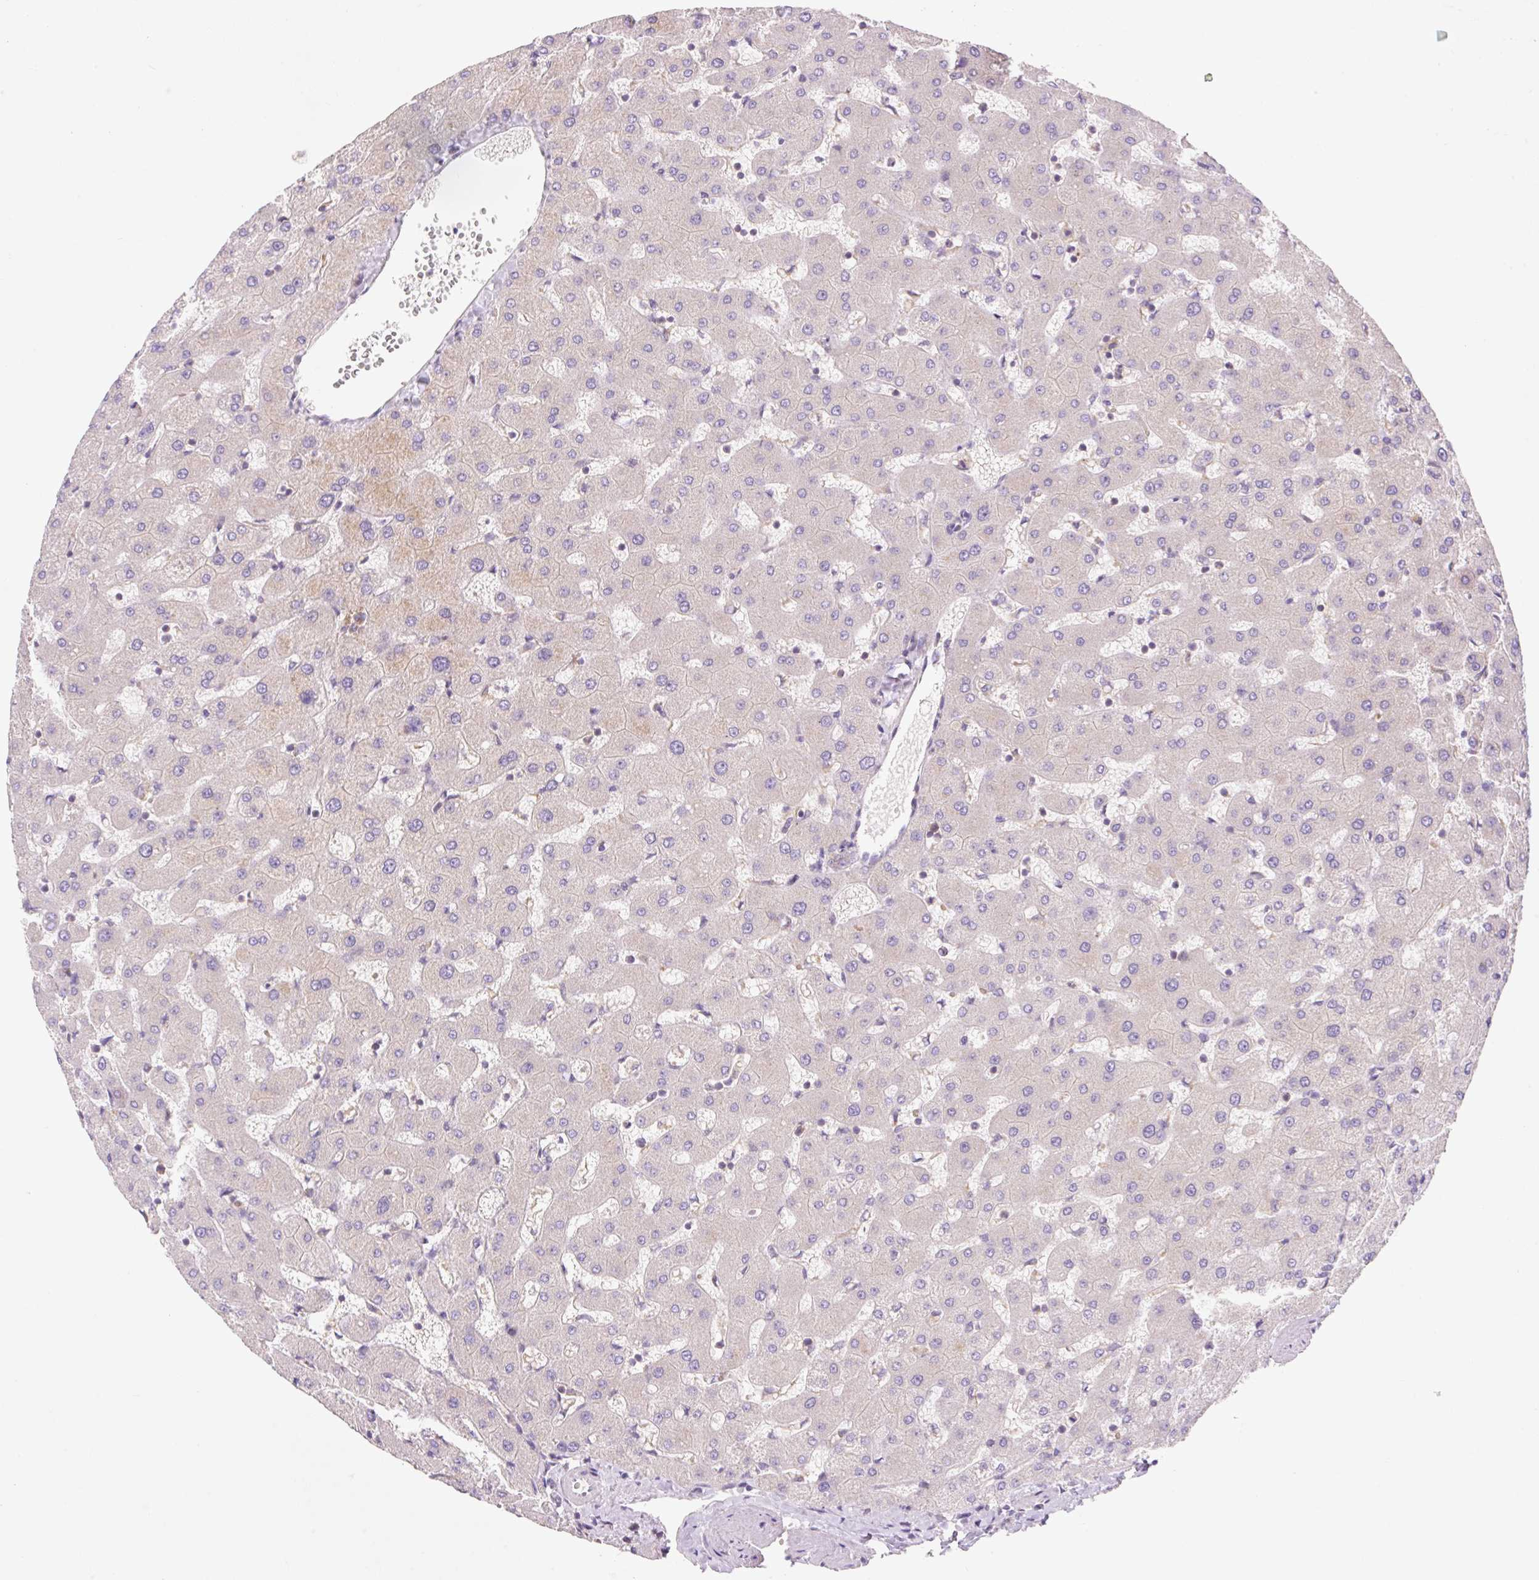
{"staining": {"intensity": "weak", "quantity": "<25%", "location": "cytoplasmic/membranous"}, "tissue": "liver", "cell_type": "Cholangiocytes", "image_type": "normal", "snomed": [{"axis": "morphology", "description": "Normal tissue, NOS"}, {"axis": "topography", "description": "Liver"}], "caption": "DAB (3,3'-diaminobenzidine) immunohistochemical staining of normal human liver demonstrates no significant expression in cholangiocytes. The staining was performed using DAB (3,3'-diaminobenzidine) to visualize the protein expression in brown, while the nuclei were stained in blue with hematoxylin (Magnification: 20x).", "gene": "VPS4A", "patient": {"sex": "female", "age": 63}}